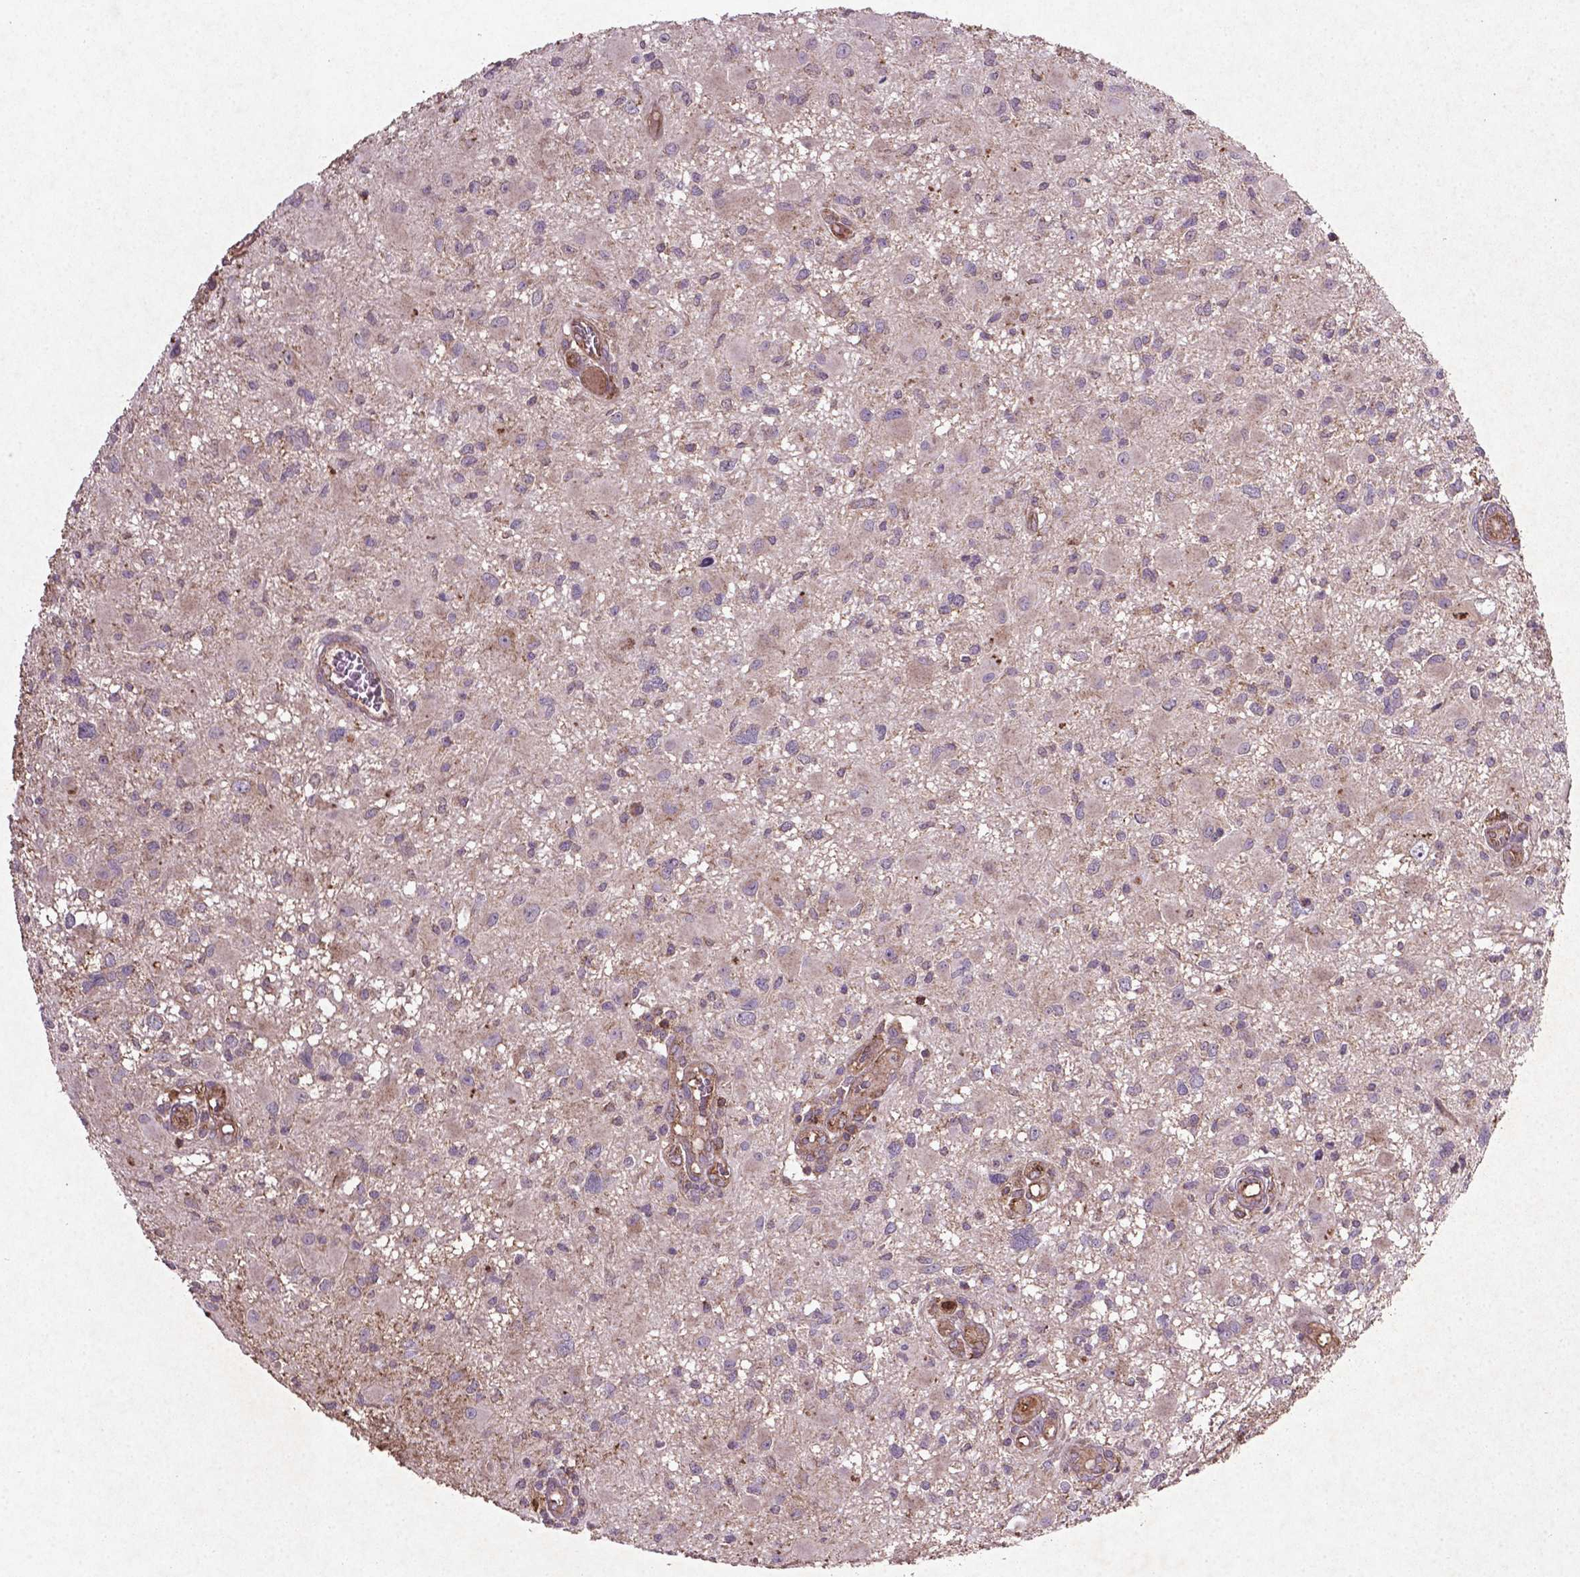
{"staining": {"intensity": "negative", "quantity": "none", "location": "none"}, "tissue": "glioma", "cell_type": "Tumor cells", "image_type": "cancer", "snomed": [{"axis": "morphology", "description": "Glioma, malignant, High grade"}, {"axis": "topography", "description": "Brain"}], "caption": "The micrograph reveals no significant positivity in tumor cells of glioma.", "gene": "MTOR", "patient": {"sex": "male", "age": 54}}